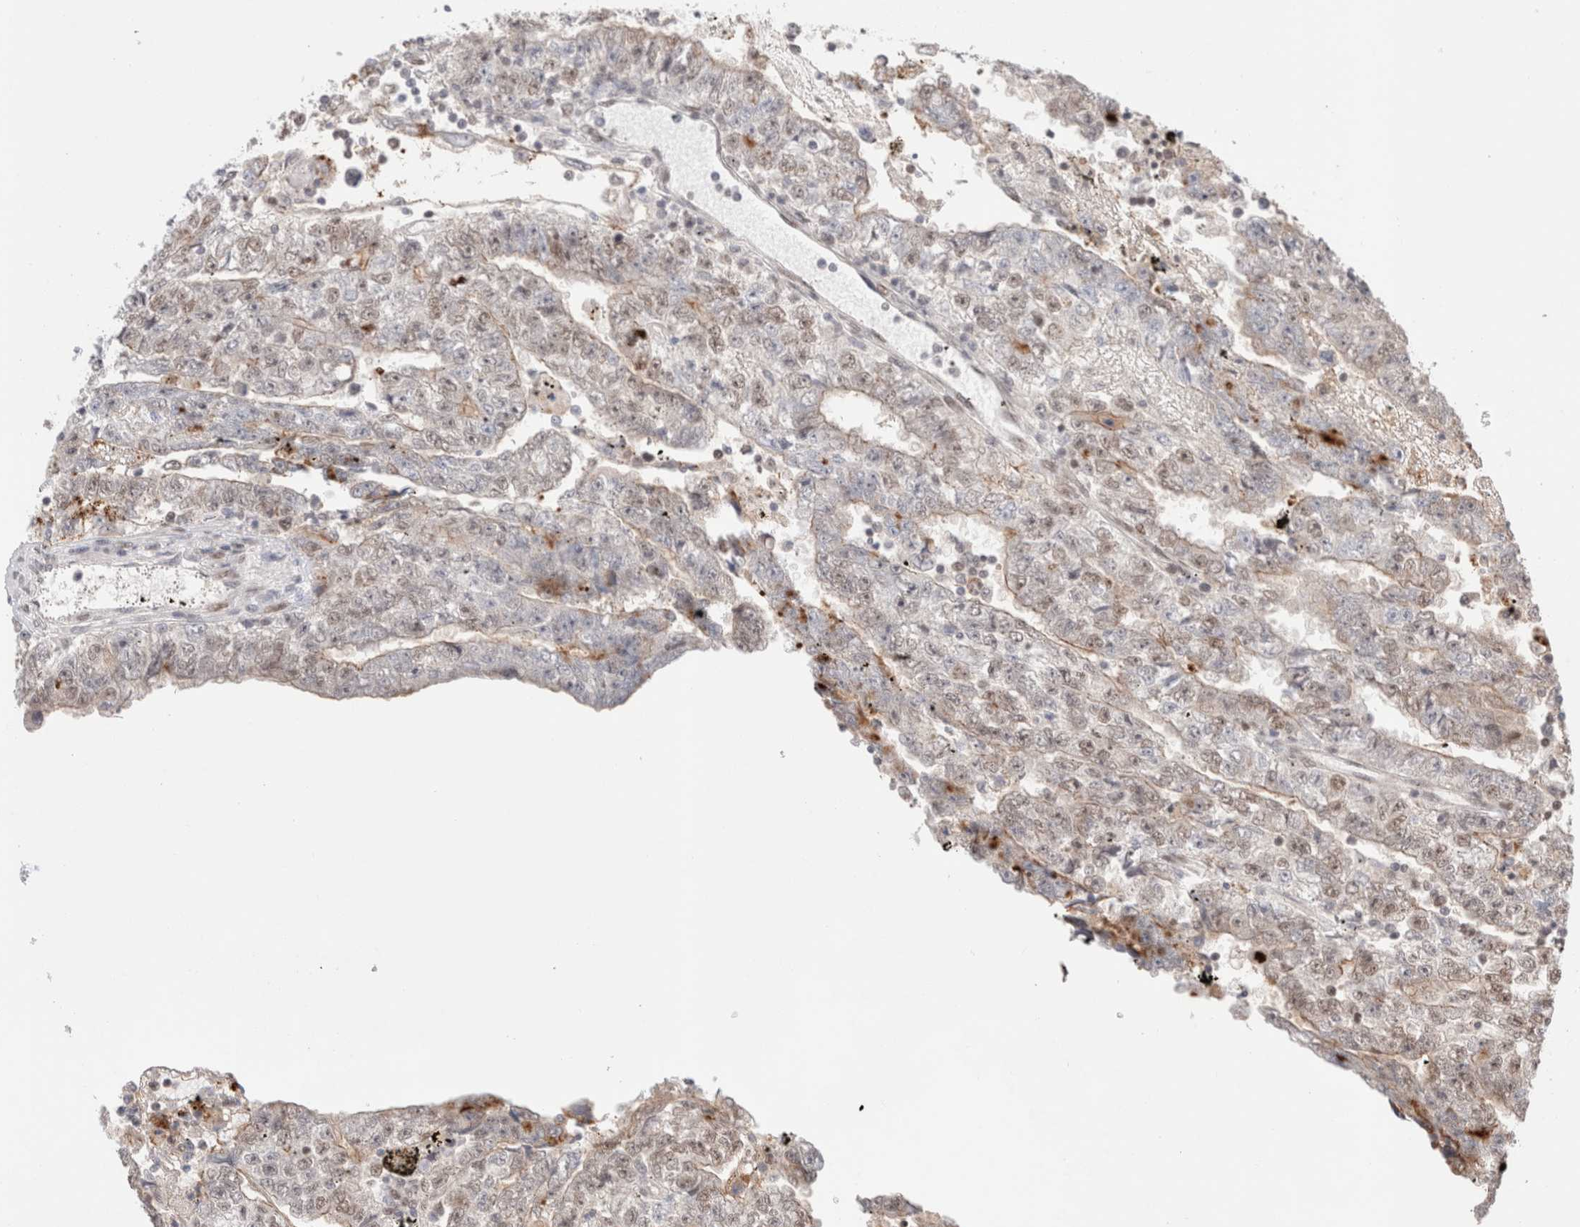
{"staining": {"intensity": "weak", "quantity": "25%-75%", "location": "nuclear"}, "tissue": "testis cancer", "cell_type": "Tumor cells", "image_type": "cancer", "snomed": [{"axis": "morphology", "description": "Carcinoma, Embryonal, NOS"}, {"axis": "topography", "description": "Testis"}], "caption": "Tumor cells display low levels of weak nuclear expression in approximately 25%-75% of cells in human testis embryonal carcinoma.", "gene": "GATAD2A", "patient": {"sex": "male", "age": 25}}